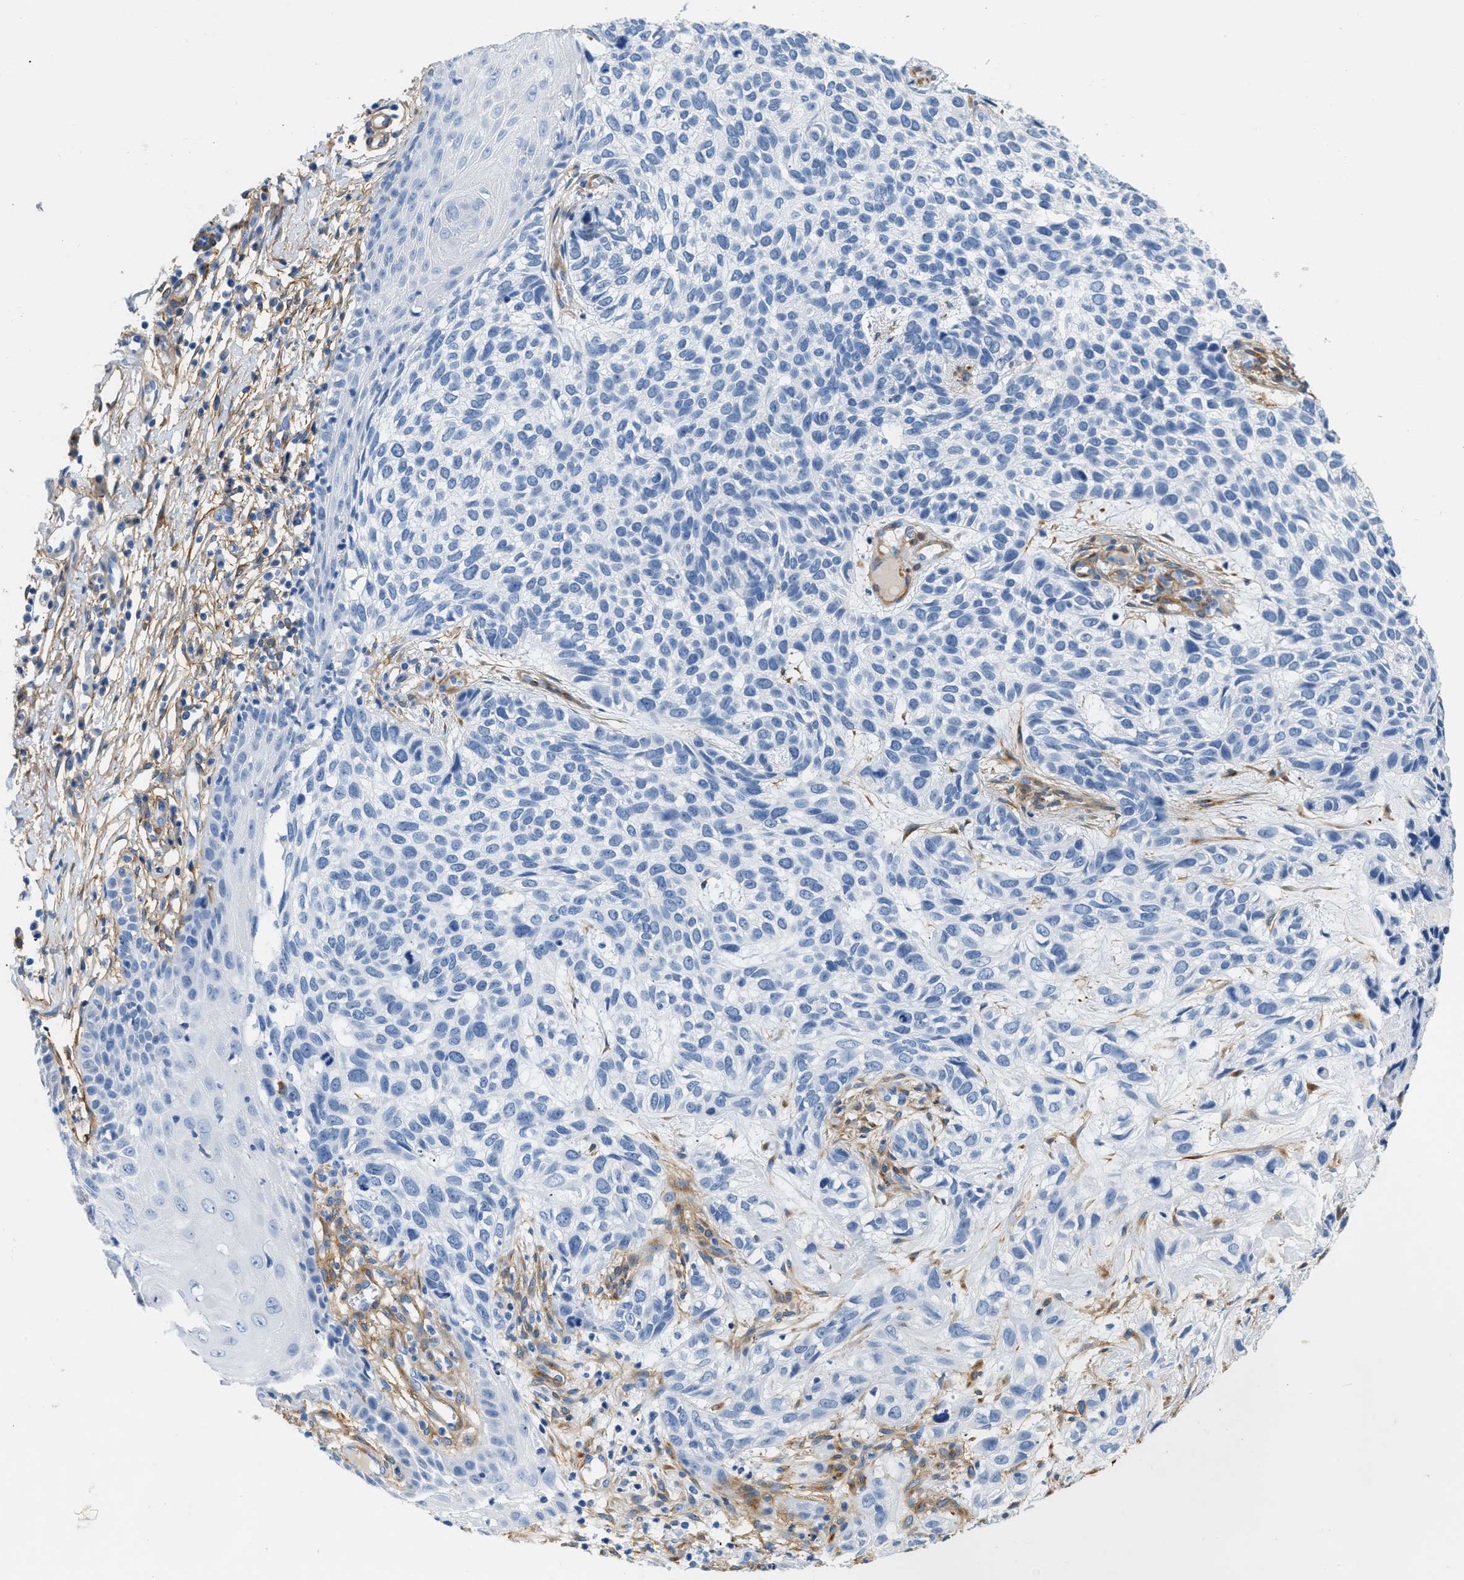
{"staining": {"intensity": "negative", "quantity": "none", "location": "none"}, "tissue": "skin cancer", "cell_type": "Tumor cells", "image_type": "cancer", "snomed": [{"axis": "morphology", "description": "Normal tissue, NOS"}, {"axis": "morphology", "description": "Basal cell carcinoma"}, {"axis": "topography", "description": "Skin"}], "caption": "A photomicrograph of human skin cancer is negative for staining in tumor cells.", "gene": "PDGFRB", "patient": {"sex": "male", "age": 79}}